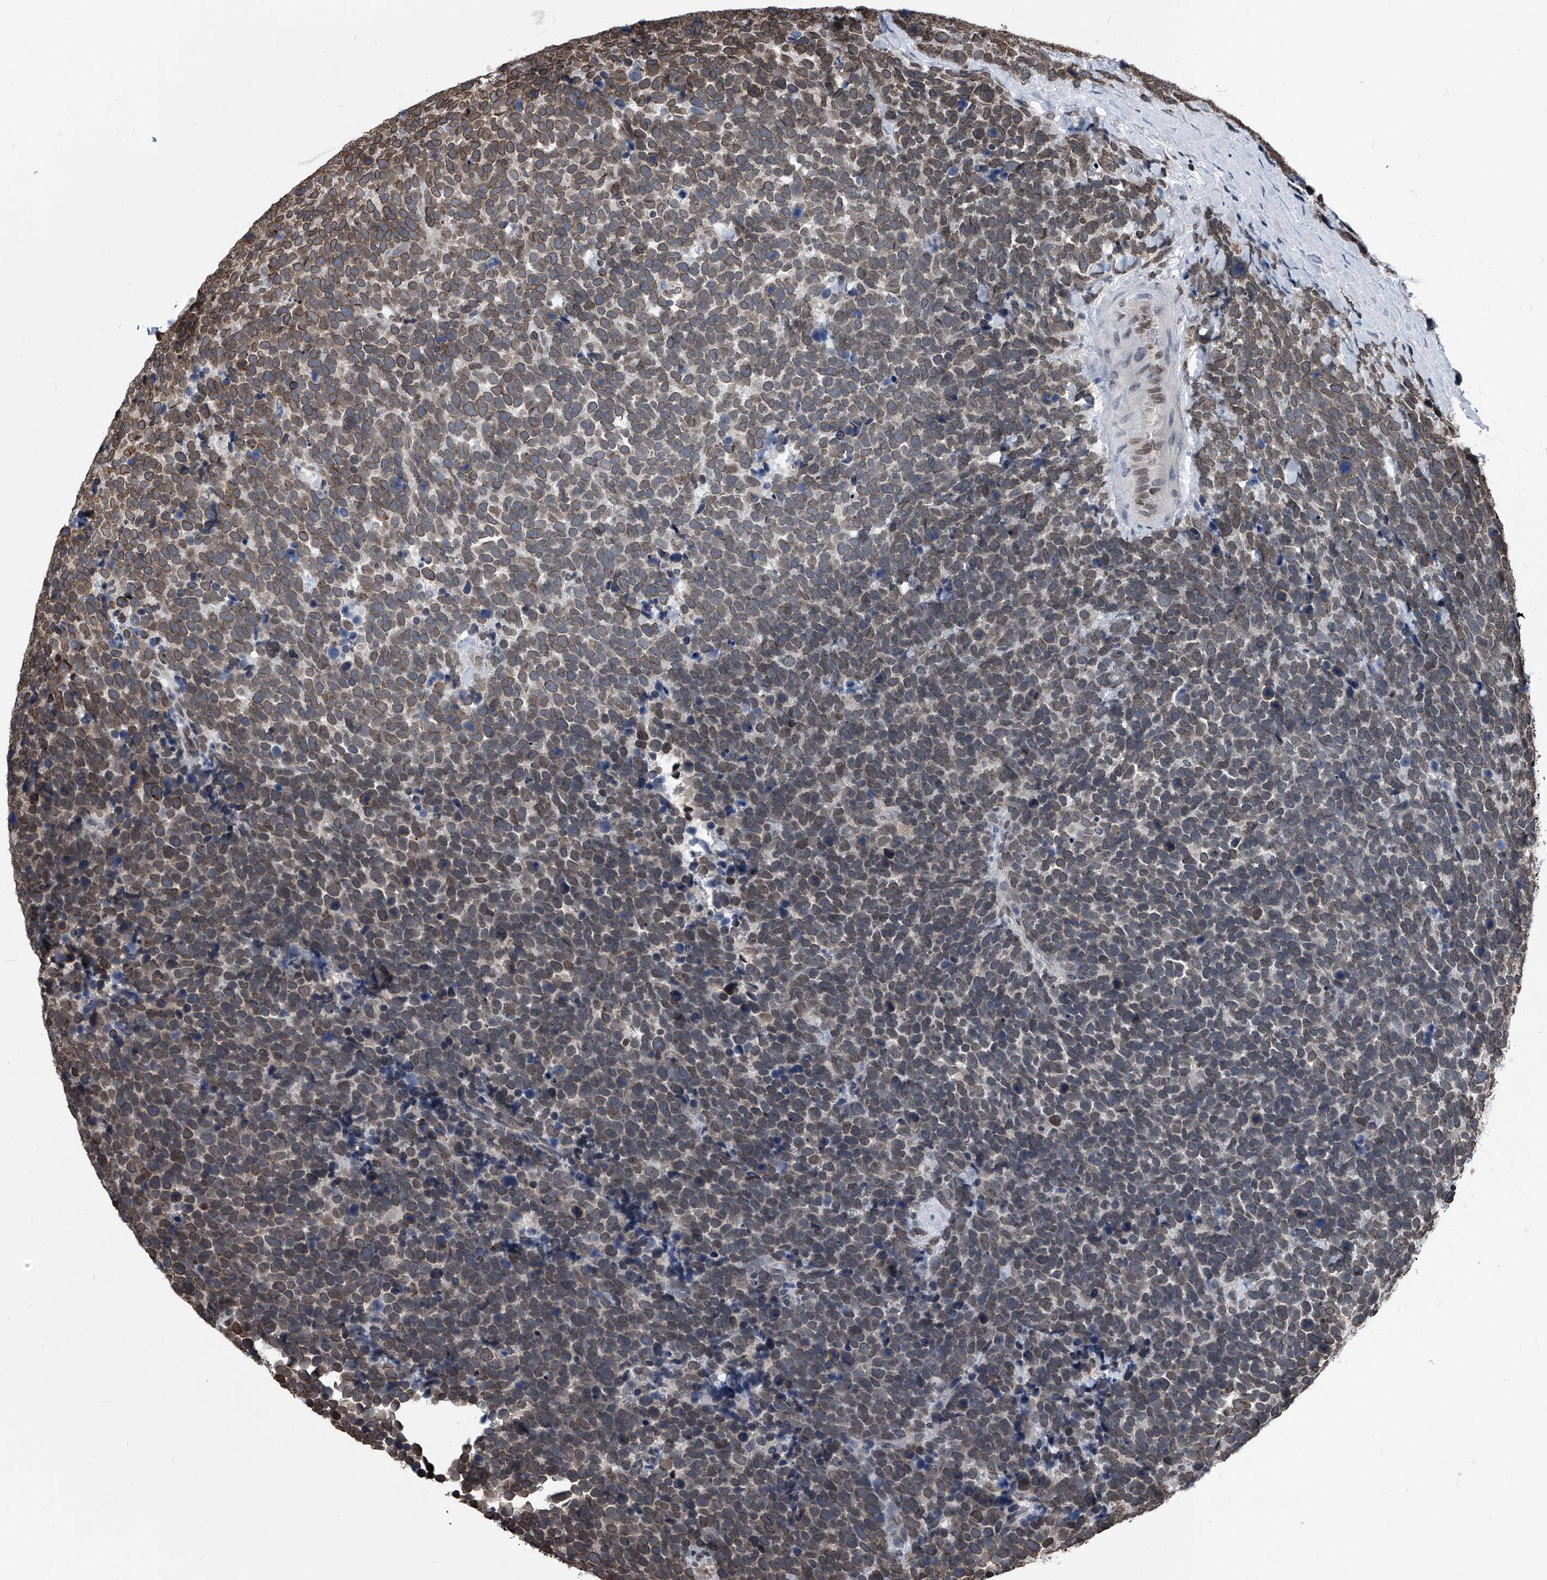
{"staining": {"intensity": "moderate", "quantity": "25%-75%", "location": "cytoplasmic/membranous,nuclear"}, "tissue": "urothelial cancer", "cell_type": "Tumor cells", "image_type": "cancer", "snomed": [{"axis": "morphology", "description": "Urothelial carcinoma, High grade"}, {"axis": "topography", "description": "Urinary bladder"}], "caption": "This is an image of immunohistochemistry (IHC) staining of urothelial cancer, which shows moderate positivity in the cytoplasmic/membranous and nuclear of tumor cells.", "gene": "PHF20", "patient": {"sex": "female", "age": 82}}